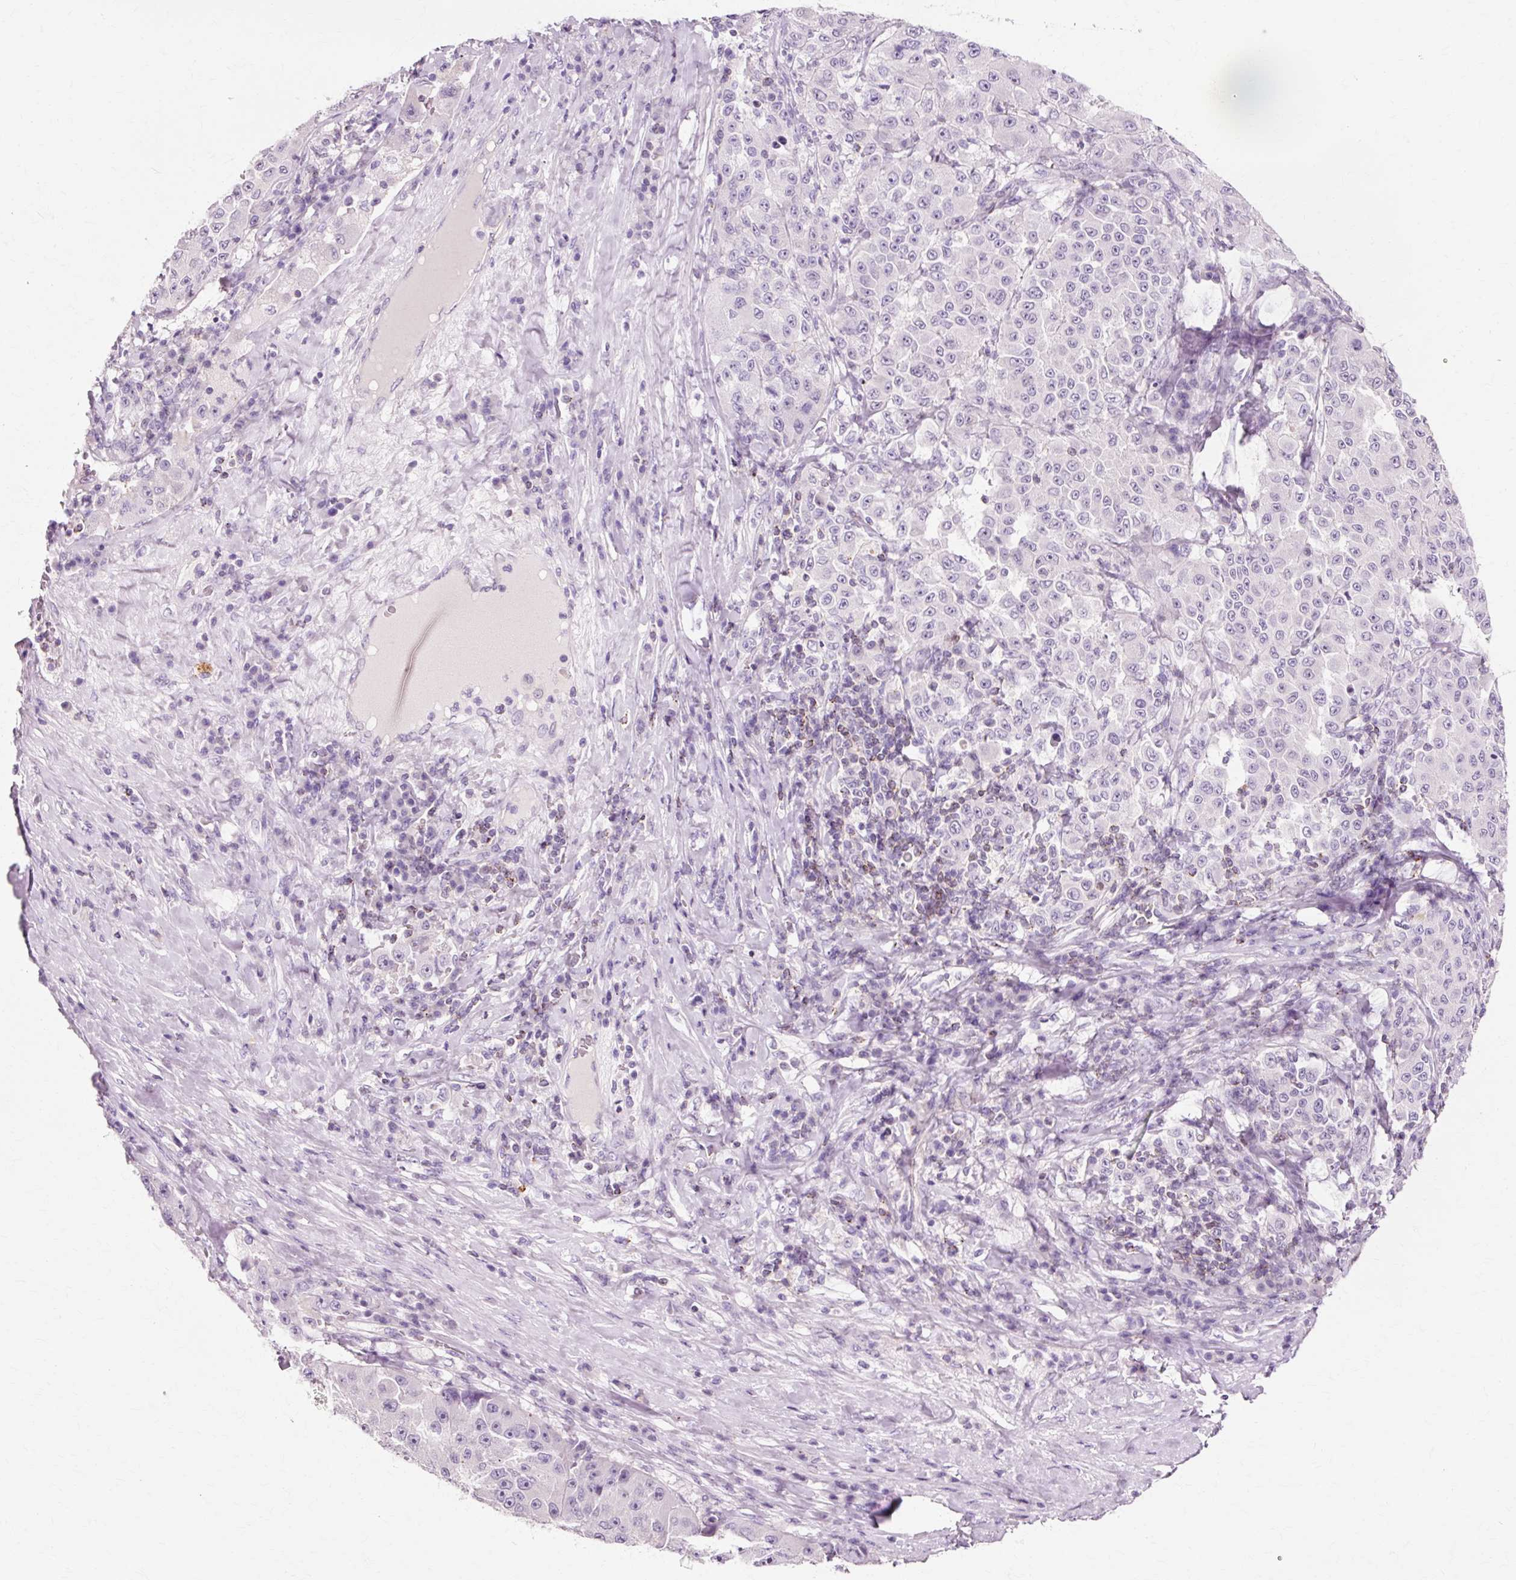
{"staining": {"intensity": "negative", "quantity": "none", "location": "none"}, "tissue": "melanoma", "cell_type": "Tumor cells", "image_type": "cancer", "snomed": [{"axis": "morphology", "description": "Malignant melanoma, Metastatic site"}, {"axis": "topography", "description": "Lymph node"}], "caption": "This is an immunohistochemistry (IHC) image of melanoma. There is no expression in tumor cells.", "gene": "VN1R2", "patient": {"sex": "male", "age": 62}}